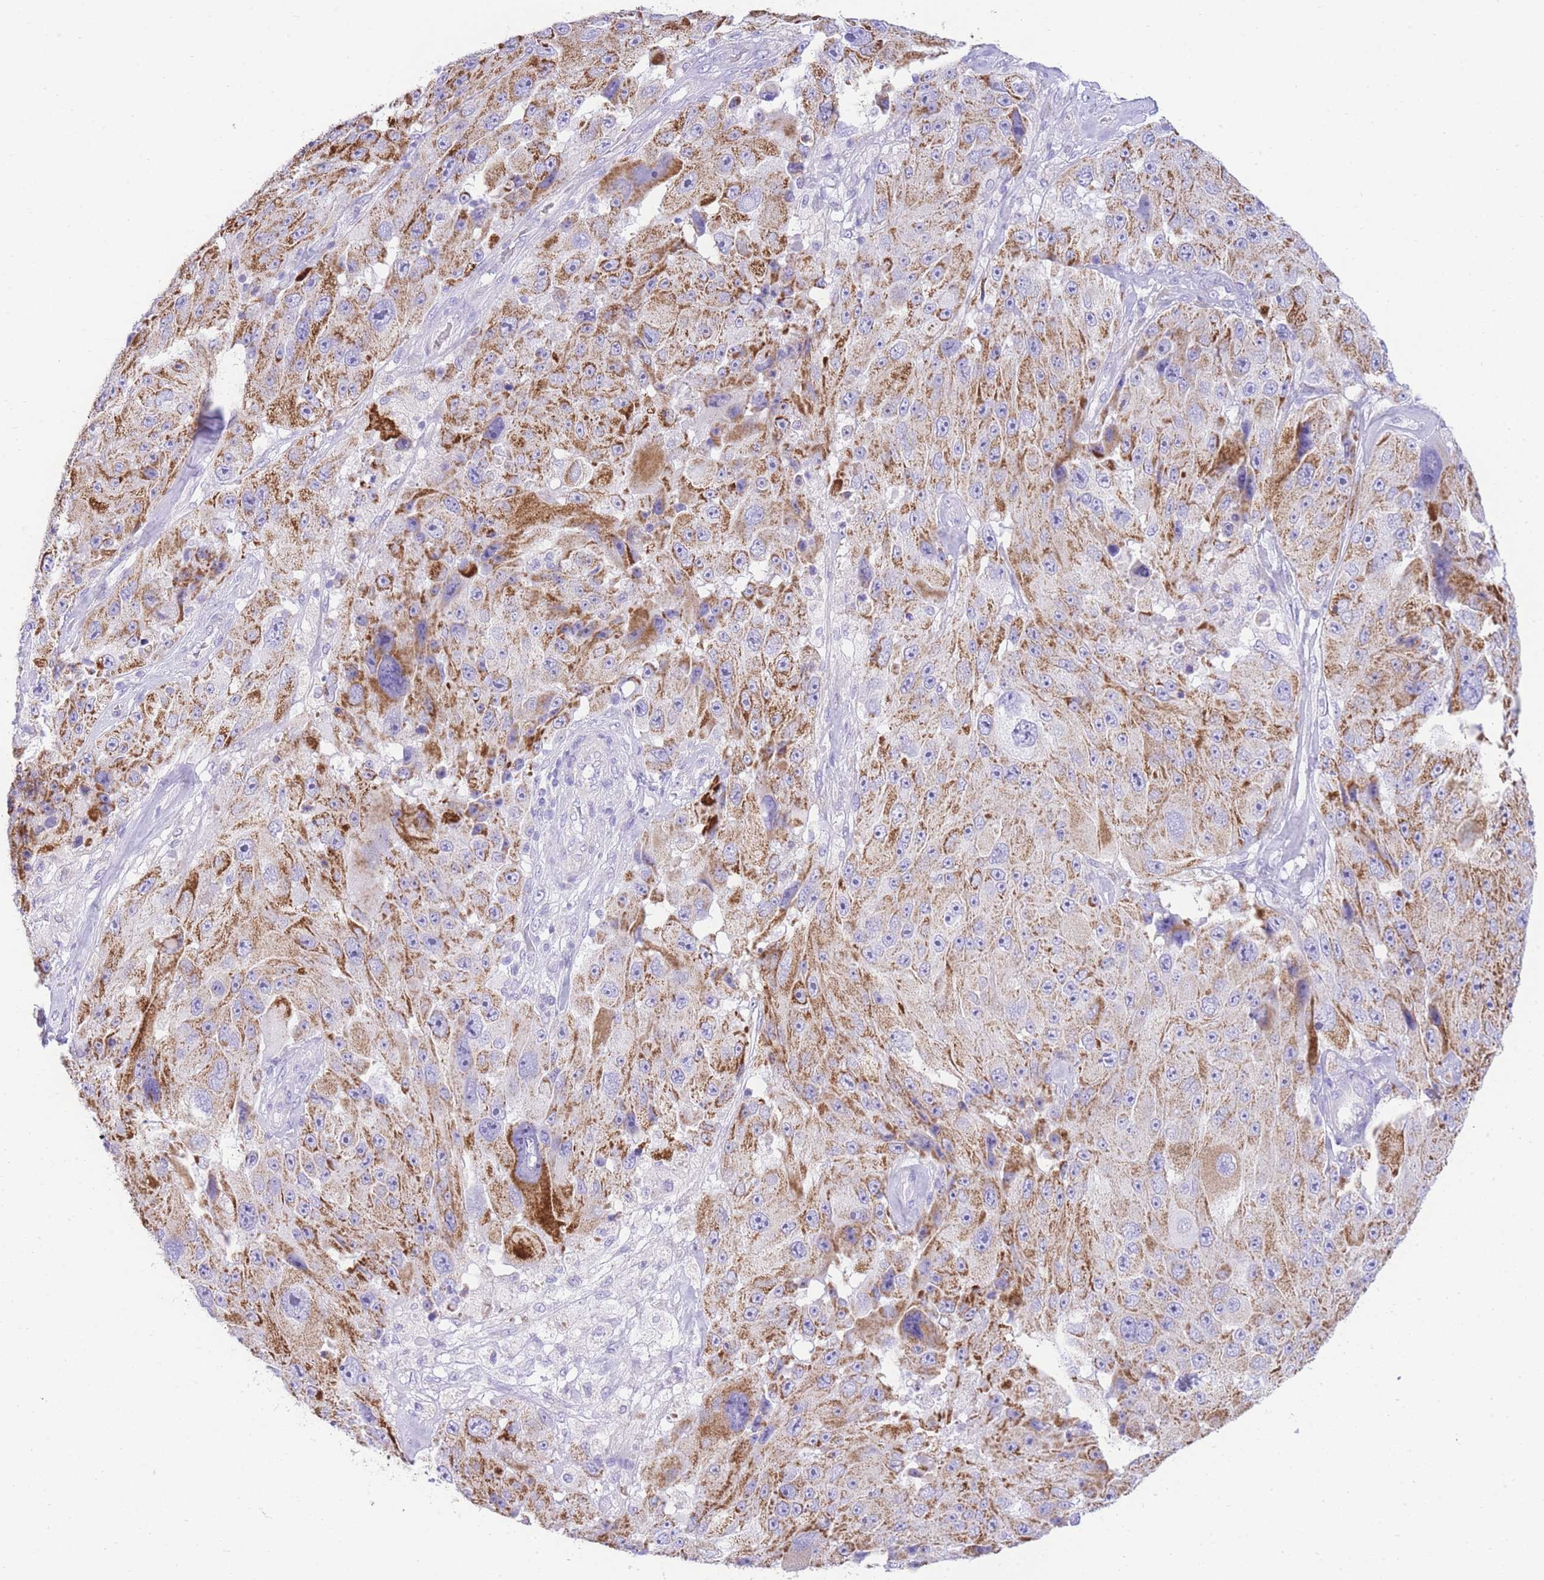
{"staining": {"intensity": "moderate", "quantity": ">75%", "location": "cytoplasmic/membranous"}, "tissue": "melanoma", "cell_type": "Tumor cells", "image_type": "cancer", "snomed": [{"axis": "morphology", "description": "Malignant melanoma, Metastatic site"}, {"axis": "topography", "description": "Lymph node"}], "caption": "Melanoma stained with immunohistochemistry reveals moderate cytoplasmic/membranous positivity in approximately >75% of tumor cells. (DAB IHC, brown staining for protein, blue staining for nuclei).", "gene": "ACSM4", "patient": {"sex": "male", "age": 62}}